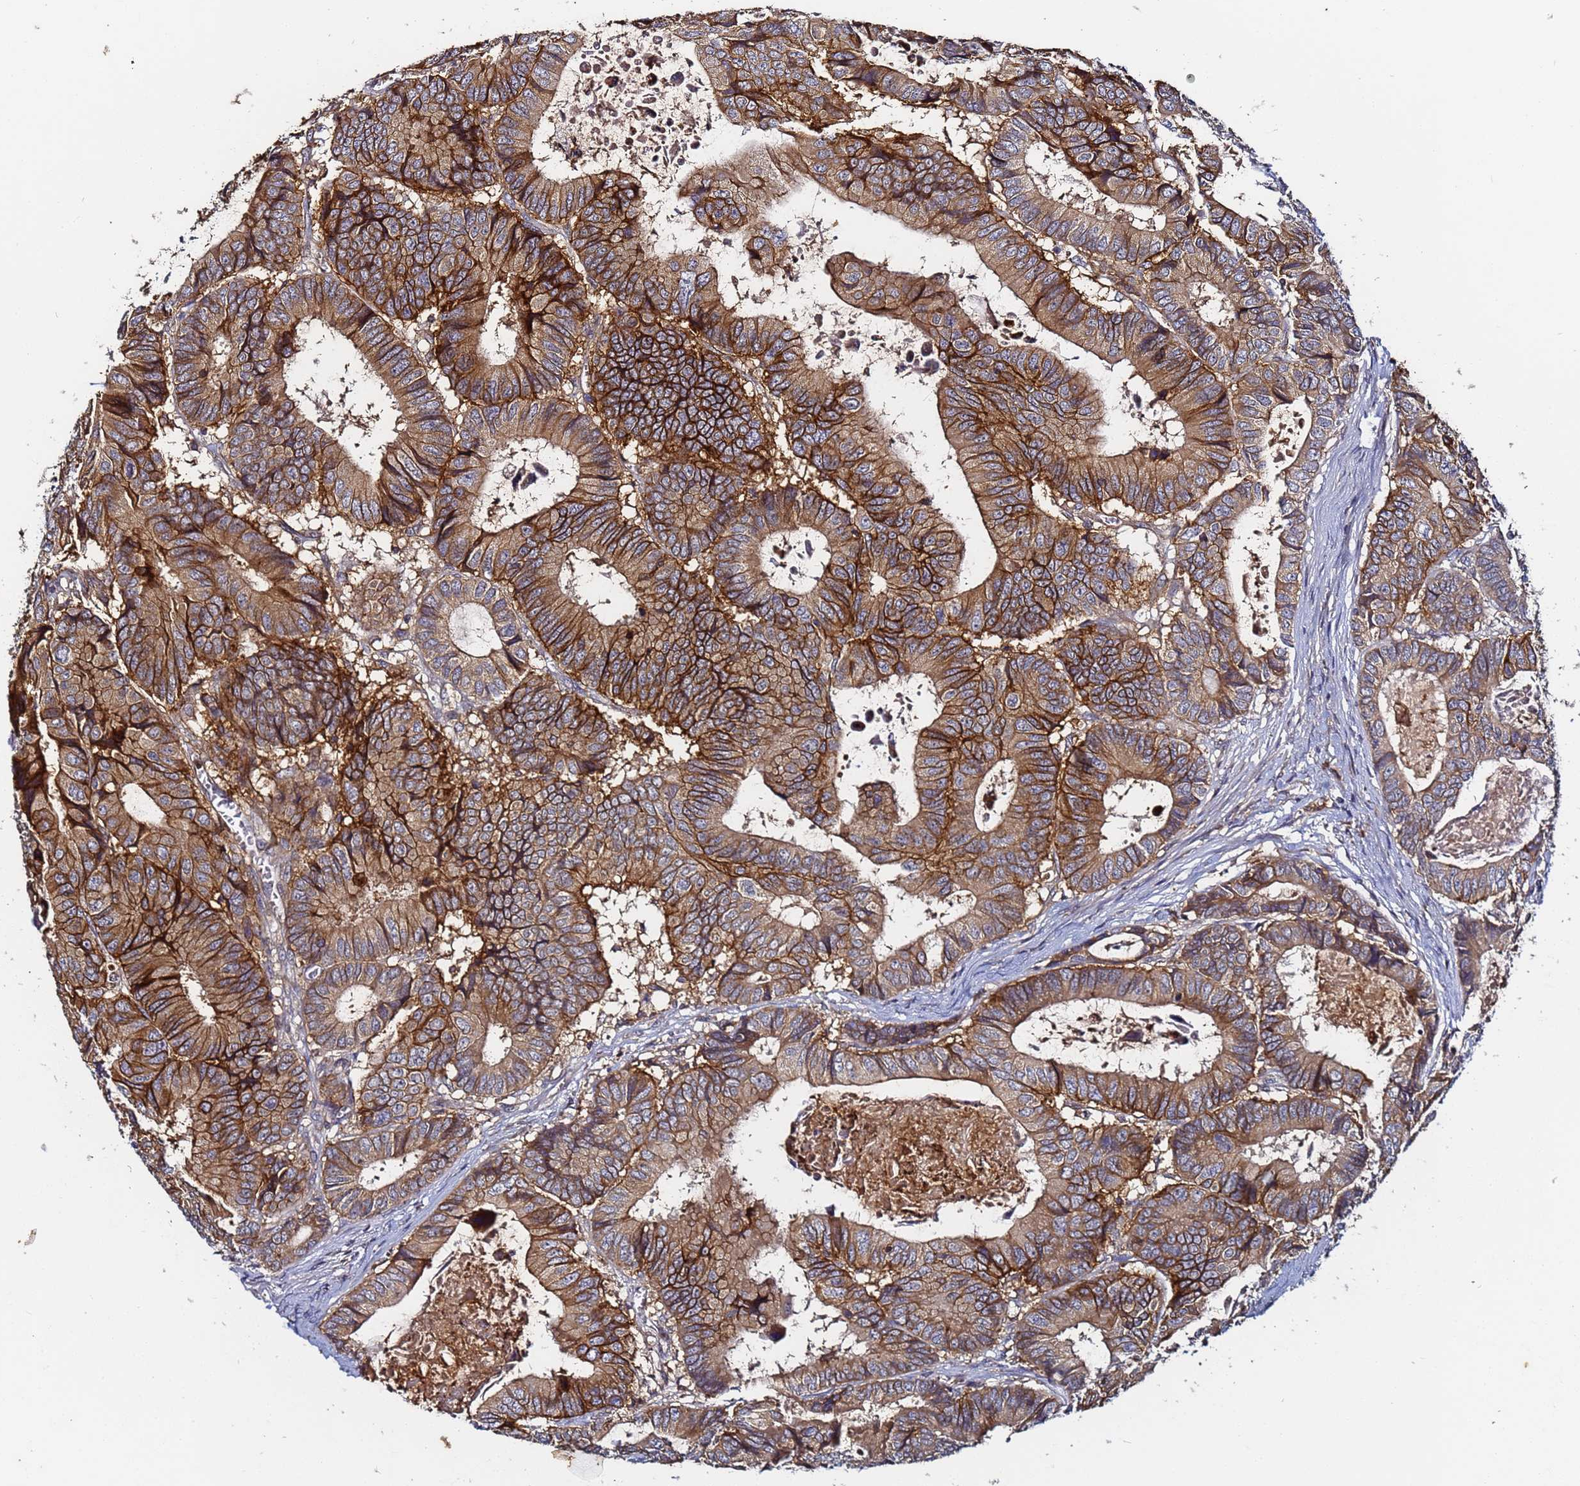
{"staining": {"intensity": "strong", "quantity": ">75%", "location": "cytoplasmic/membranous"}, "tissue": "colorectal cancer", "cell_type": "Tumor cells", "image_type": "cancer", "snomed": [{"axis": "morphology", "description": "Adenocarcinoma, NOS"}, {"axis": "topography", "description": "Colon"}], "caption": "Immunohistochemistry (IHC) photomicrograph of human colorectal cancer stained for a protein (brown), which shows high levels of strong cytoplasmic/membranous positivity in about >75% of tumor cells.", "gene": "LRRC69", "patient": {"sex": "male", "age": 85}}